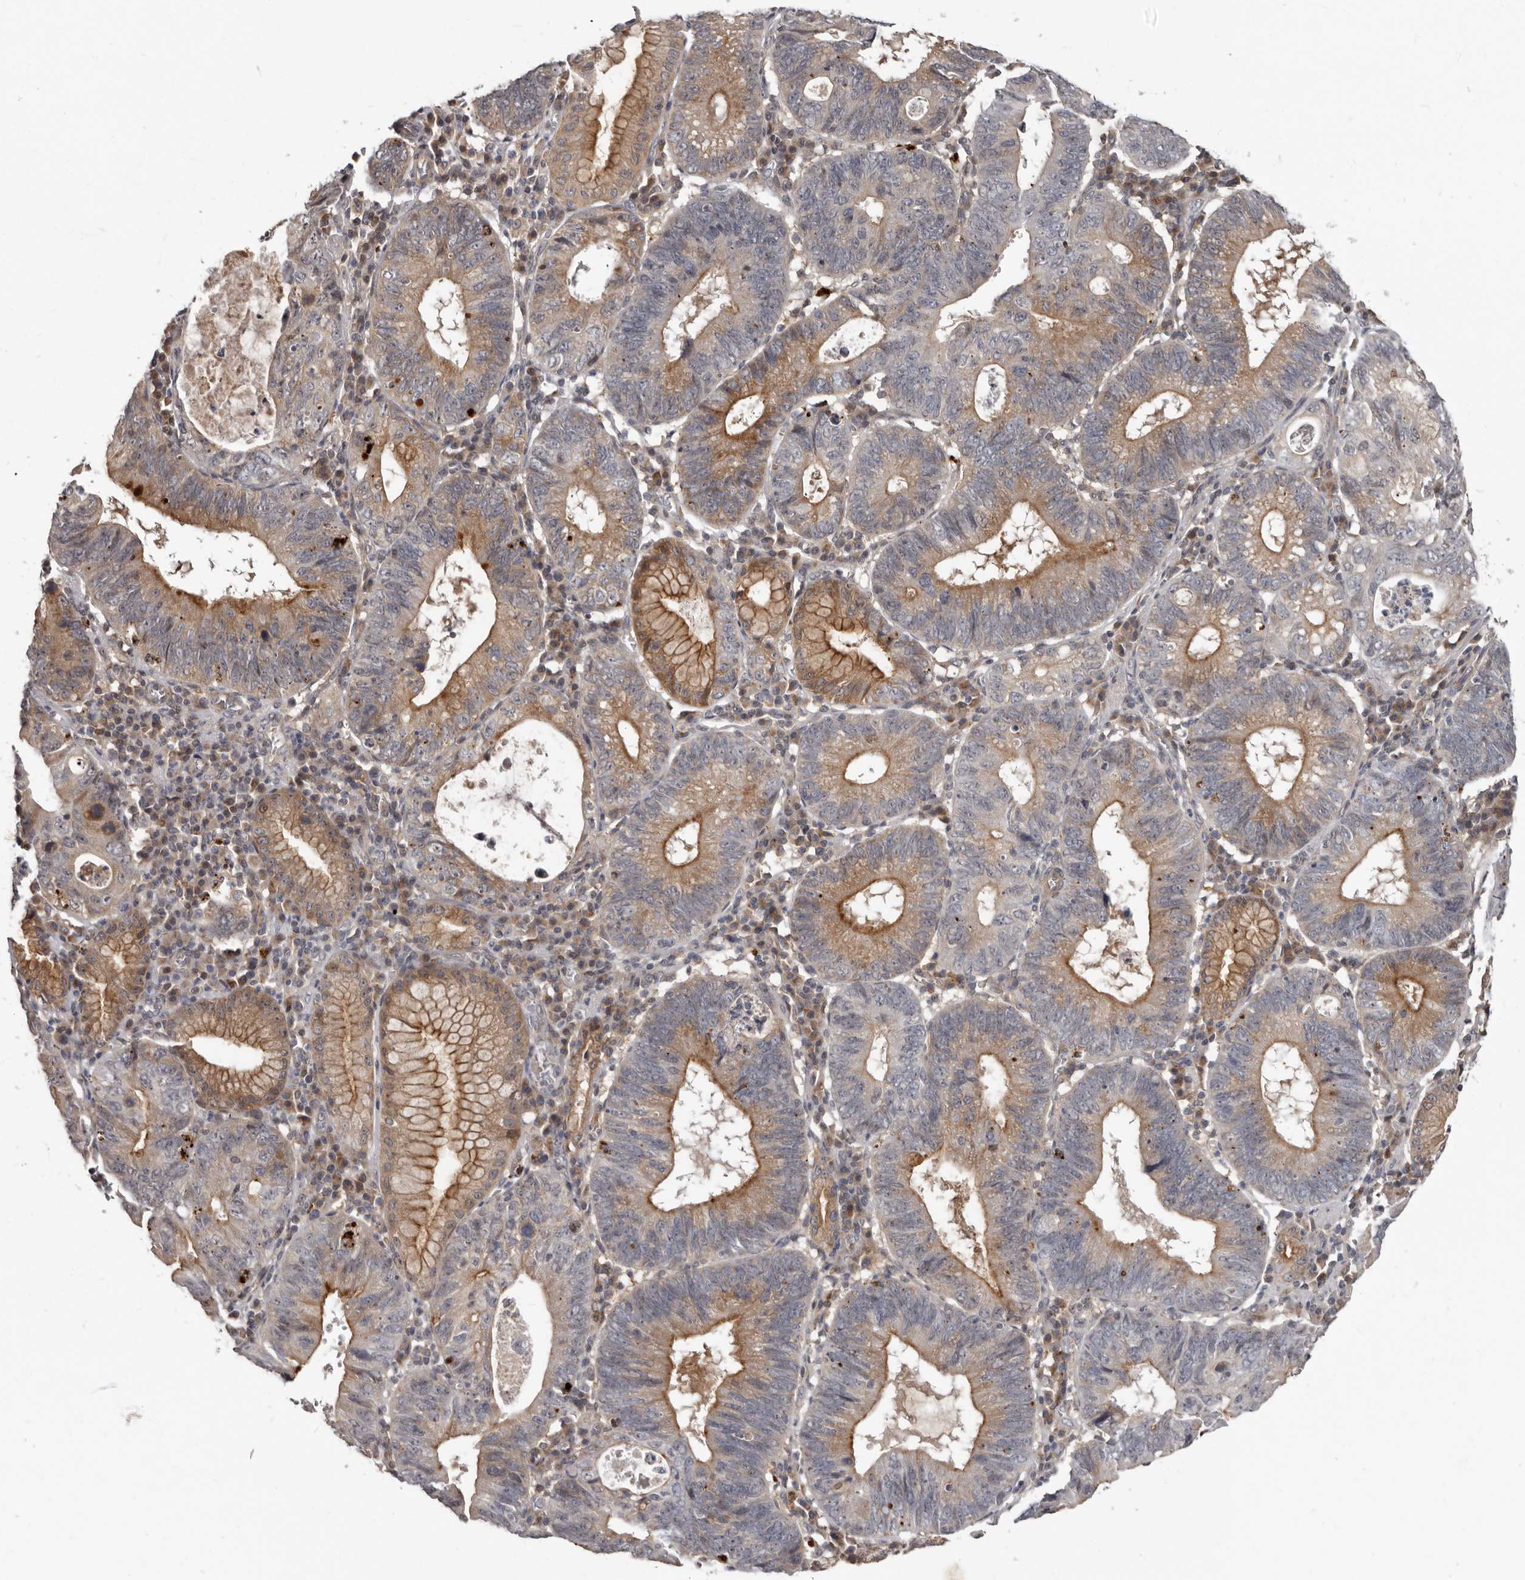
{"staining": {"intensity": "moderate", "quantity": ">75%", "location": "cytoplasmic/membranous"}, "tissue": "stomach cancer", "cell_type": "Tumor cells", "image_type": "cancer", "snomed": [{"axis": "morphology", "description": "Adenocarcinoma, NOS"}, {"axis": "topography", "description": "Stomach"}], "caption": "Stomach adenocarcinoma stained with a brown dye shows moderate cytoplasmic/membranous positive expression in about >75% of tumor cells.", "gene": "BAD", "patient": {"sex": "male", "age": 59}}